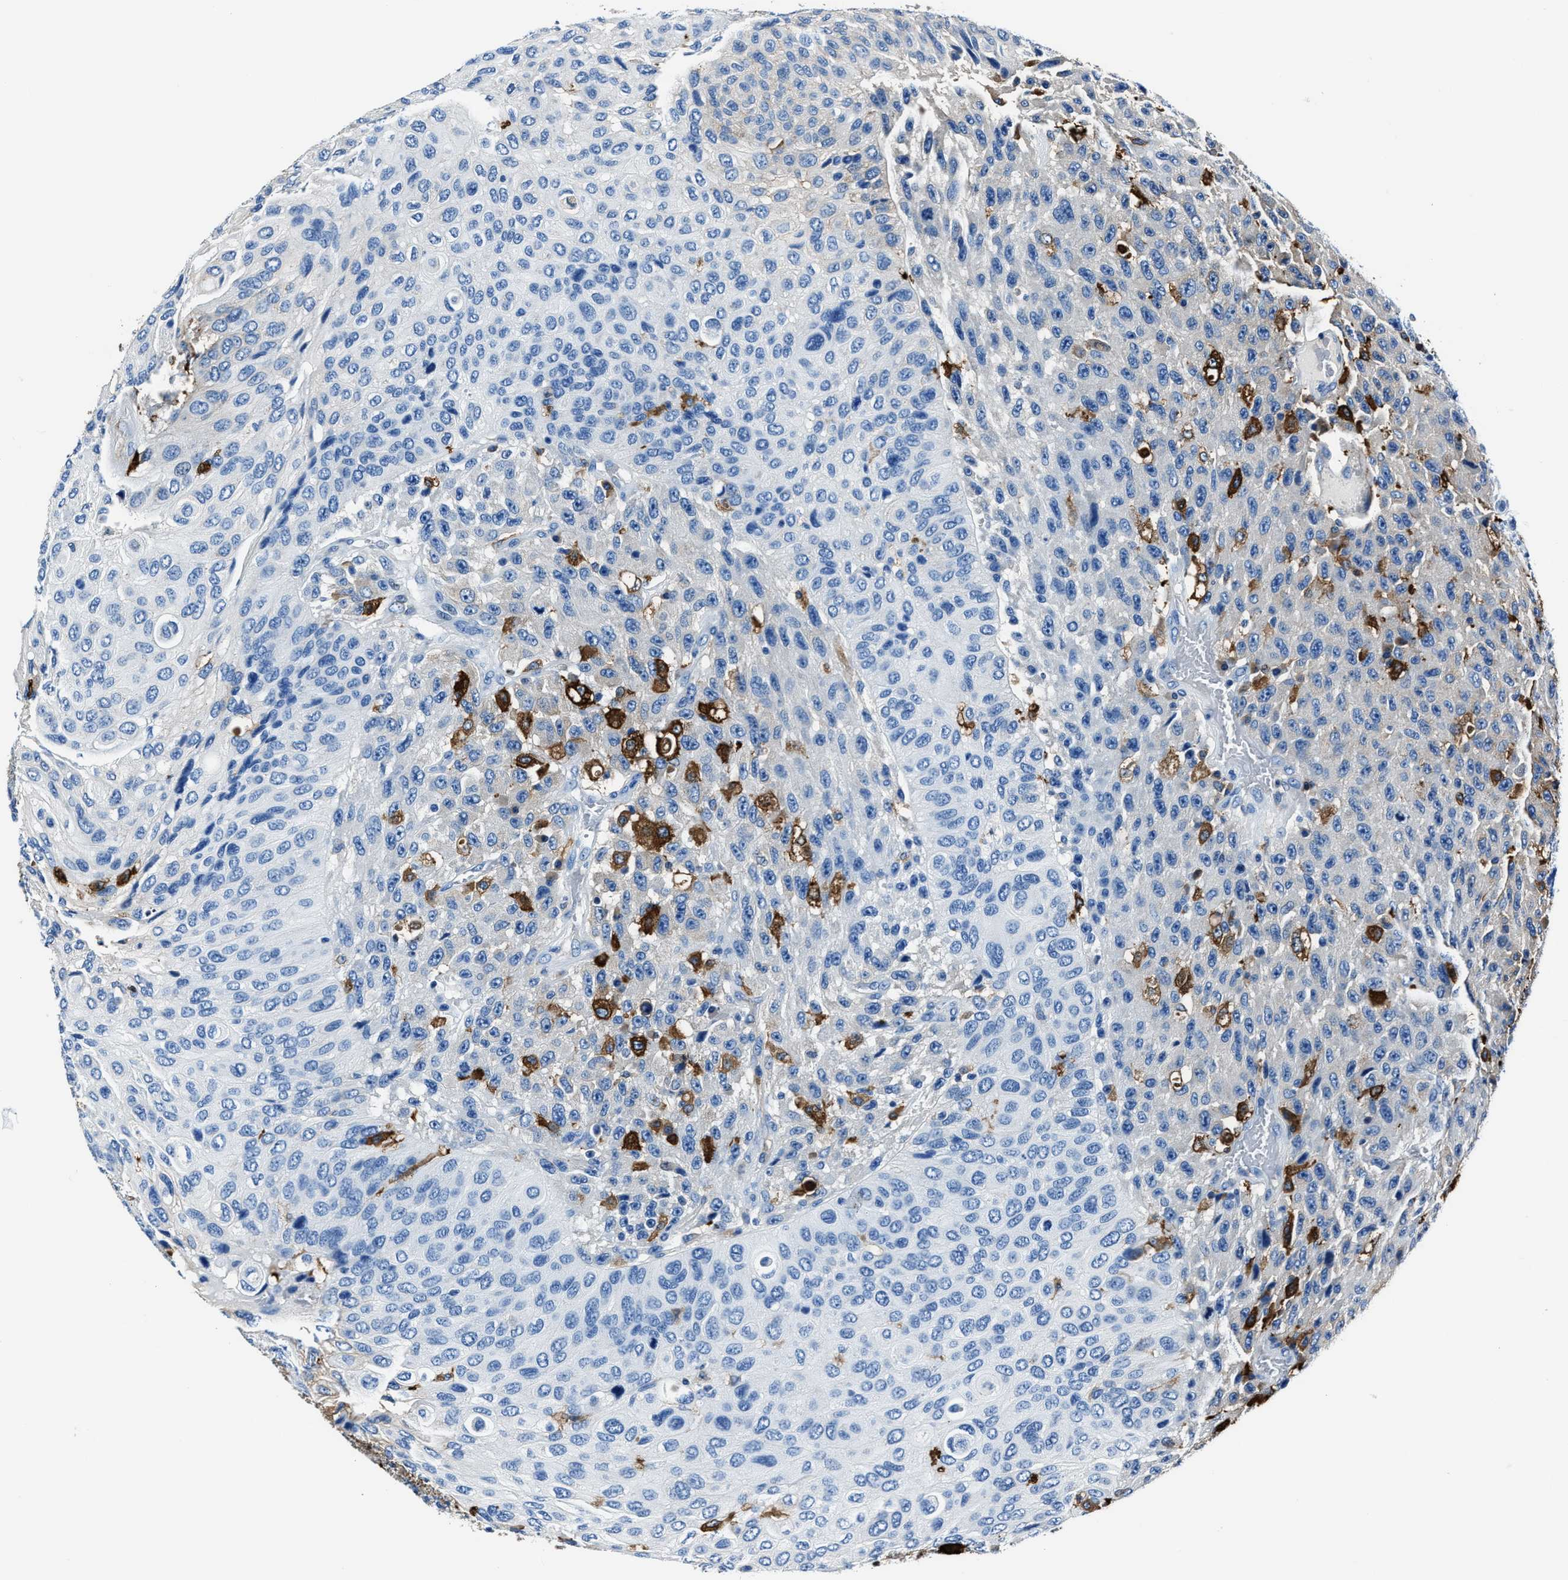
{"staining": {"intensity": "weak", "quantity": "25%-75%", "location": "cytoplasmic/membranous"}, "tissue": "urothelial cancer", "cell_type": "Tumor cells", "image_type": "cancer", "snomed": [{"axis": "morphology", "description": "Urothelial carcinoma, High grade"}, {"axis": "topography", "description": "Urinary bladder"}], "caption": "This image shows immunohistochemistry (IHC) staining of urothelial cancer, with low weak cytoplasmic/membranous staining in about 25%-75% of tumor cells.", "gene": "FTL", "patient": {"sex": "male", "age": 66}}